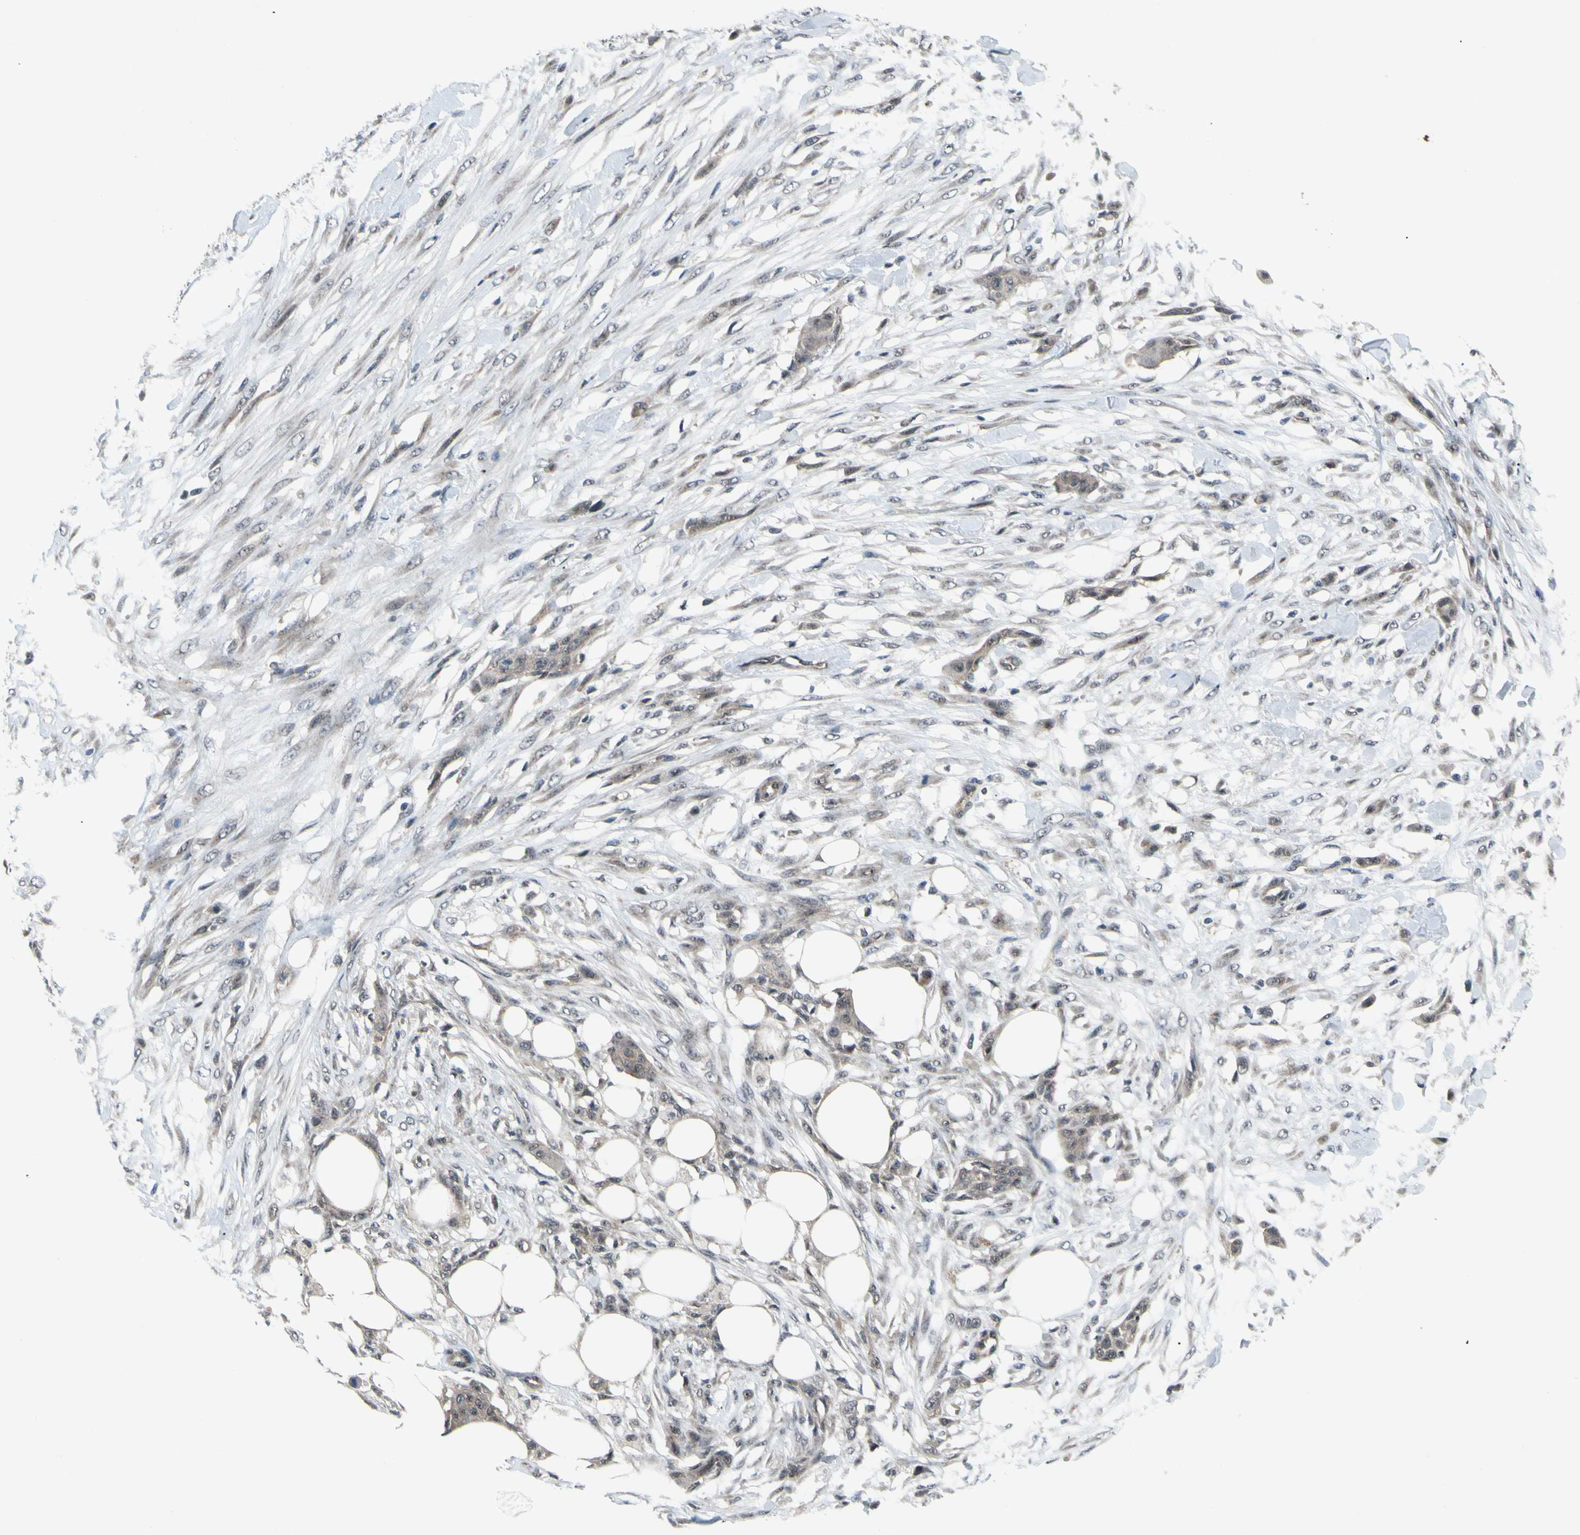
{"staining": {"intensity": "weak", "quantity": ">75%", "location": "cytoplasmic/membranous"}, "tissue": "skin cancer", "cell_type": "Tumor cells", "image_type": "cancer", "snomed": [{"axis": "morphology", "description": "Squamous cell carcinoma, NOS"}, {"axis": "topography", "description": "Skin"}], "caption": "This image displays skin cancer stained with immunohistochemistry to label a protein in brown. The cytoplasmic/membranous of tumor cells show weak positivity for the protein. Nuclei are counter-stained blue.", "gene": "TRDMT1", "patient": {"sex": "female", "age": 59}}